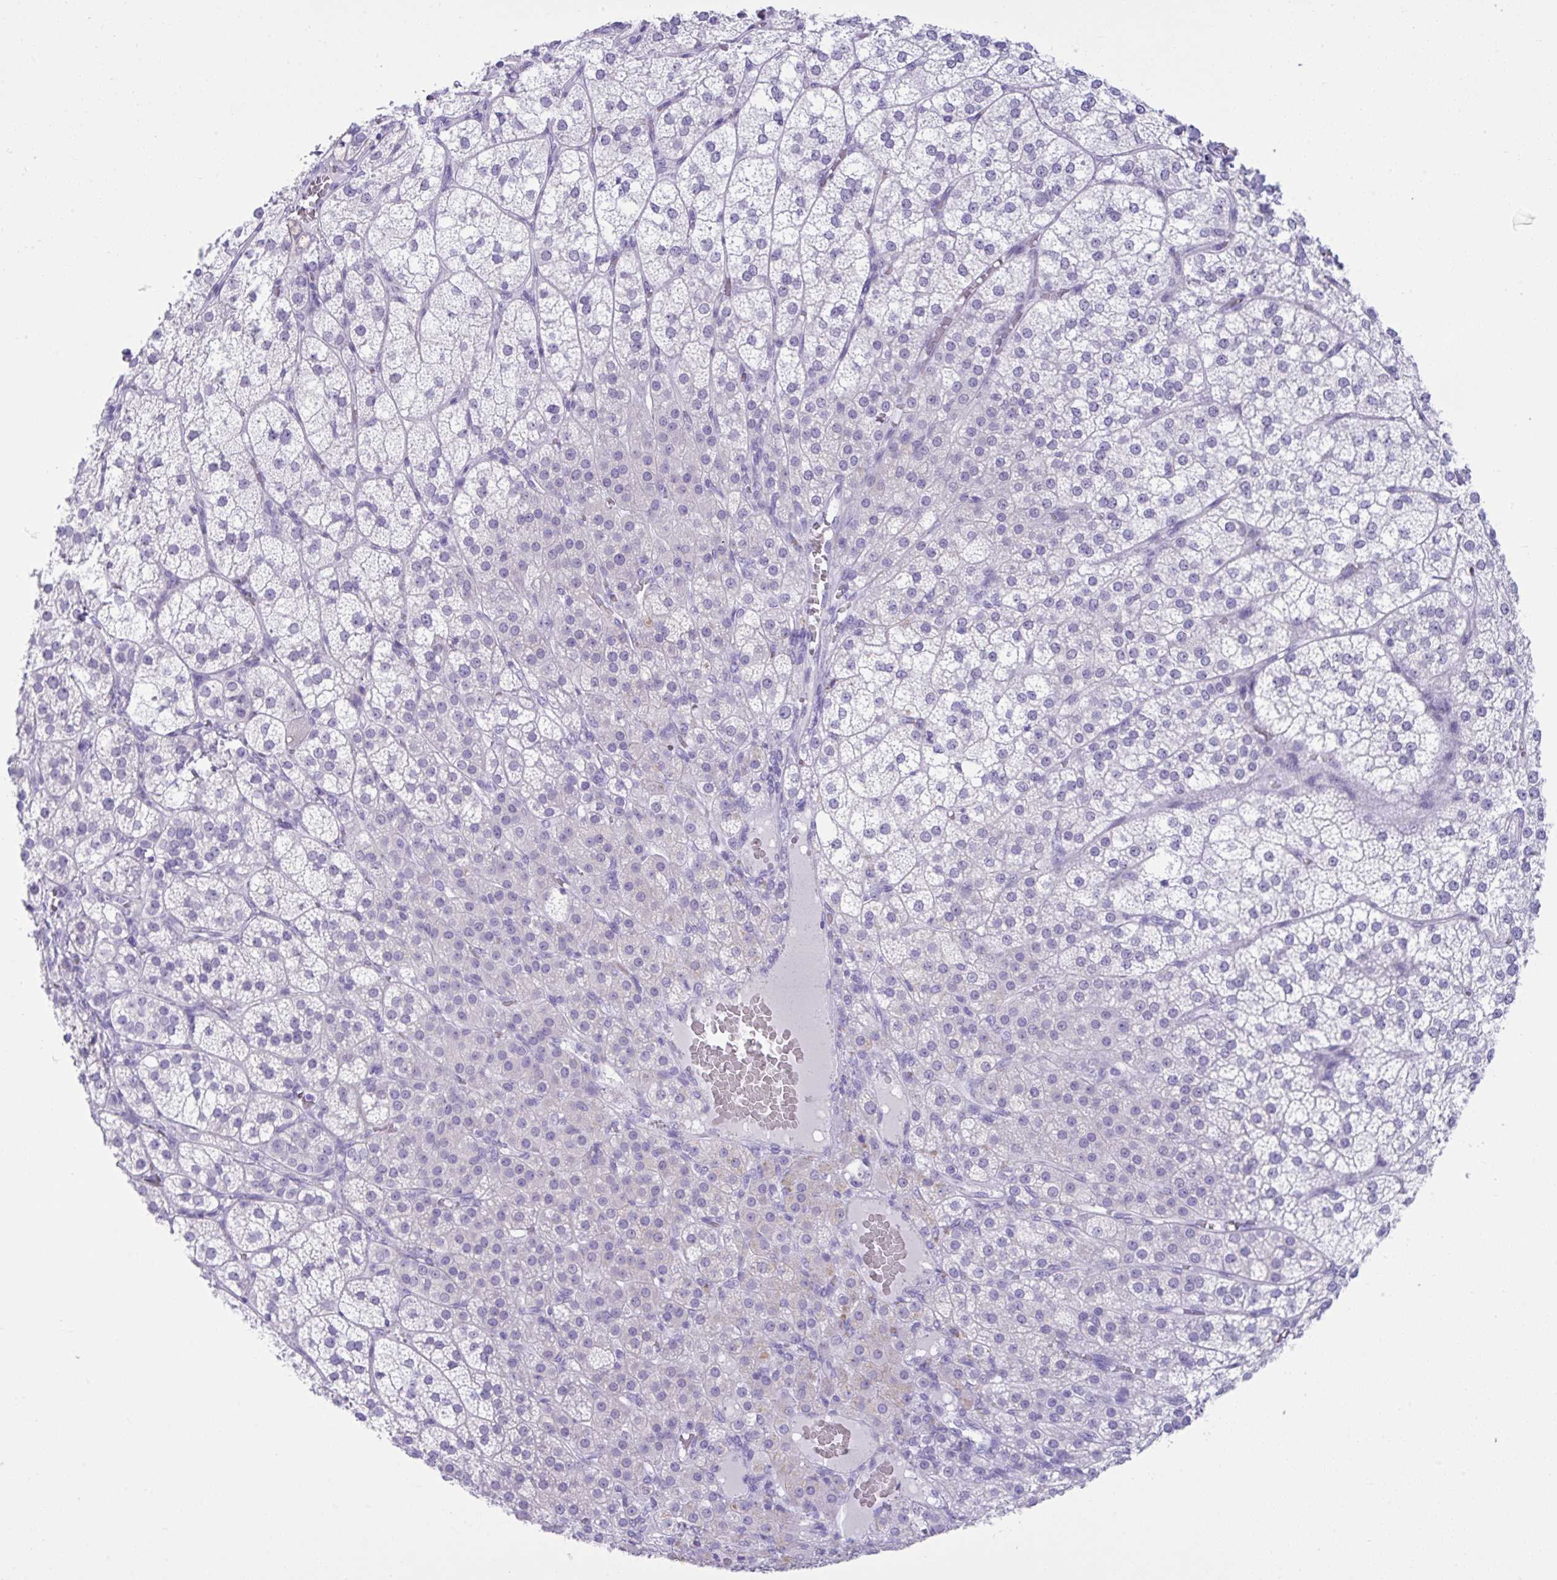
{"staining": {"intensity": "weak", "quantity": "<25%", "location": "cytoplasmic/membranous"}, "tissue": "adrenal gland", "cell_type": "Glandular cells", "image_type": "normal", "snomed": [{"axis": "morphology", "description": "Normal tissue, NOS"}, {"axis": "topography", "description": "Adrenal gland"}], "caption": "The micrograph shows no staining of glandular cells in unremarkable adrenal gland.", "gene": "PSCA", "patient": {"sex": "female", "age": 60}}